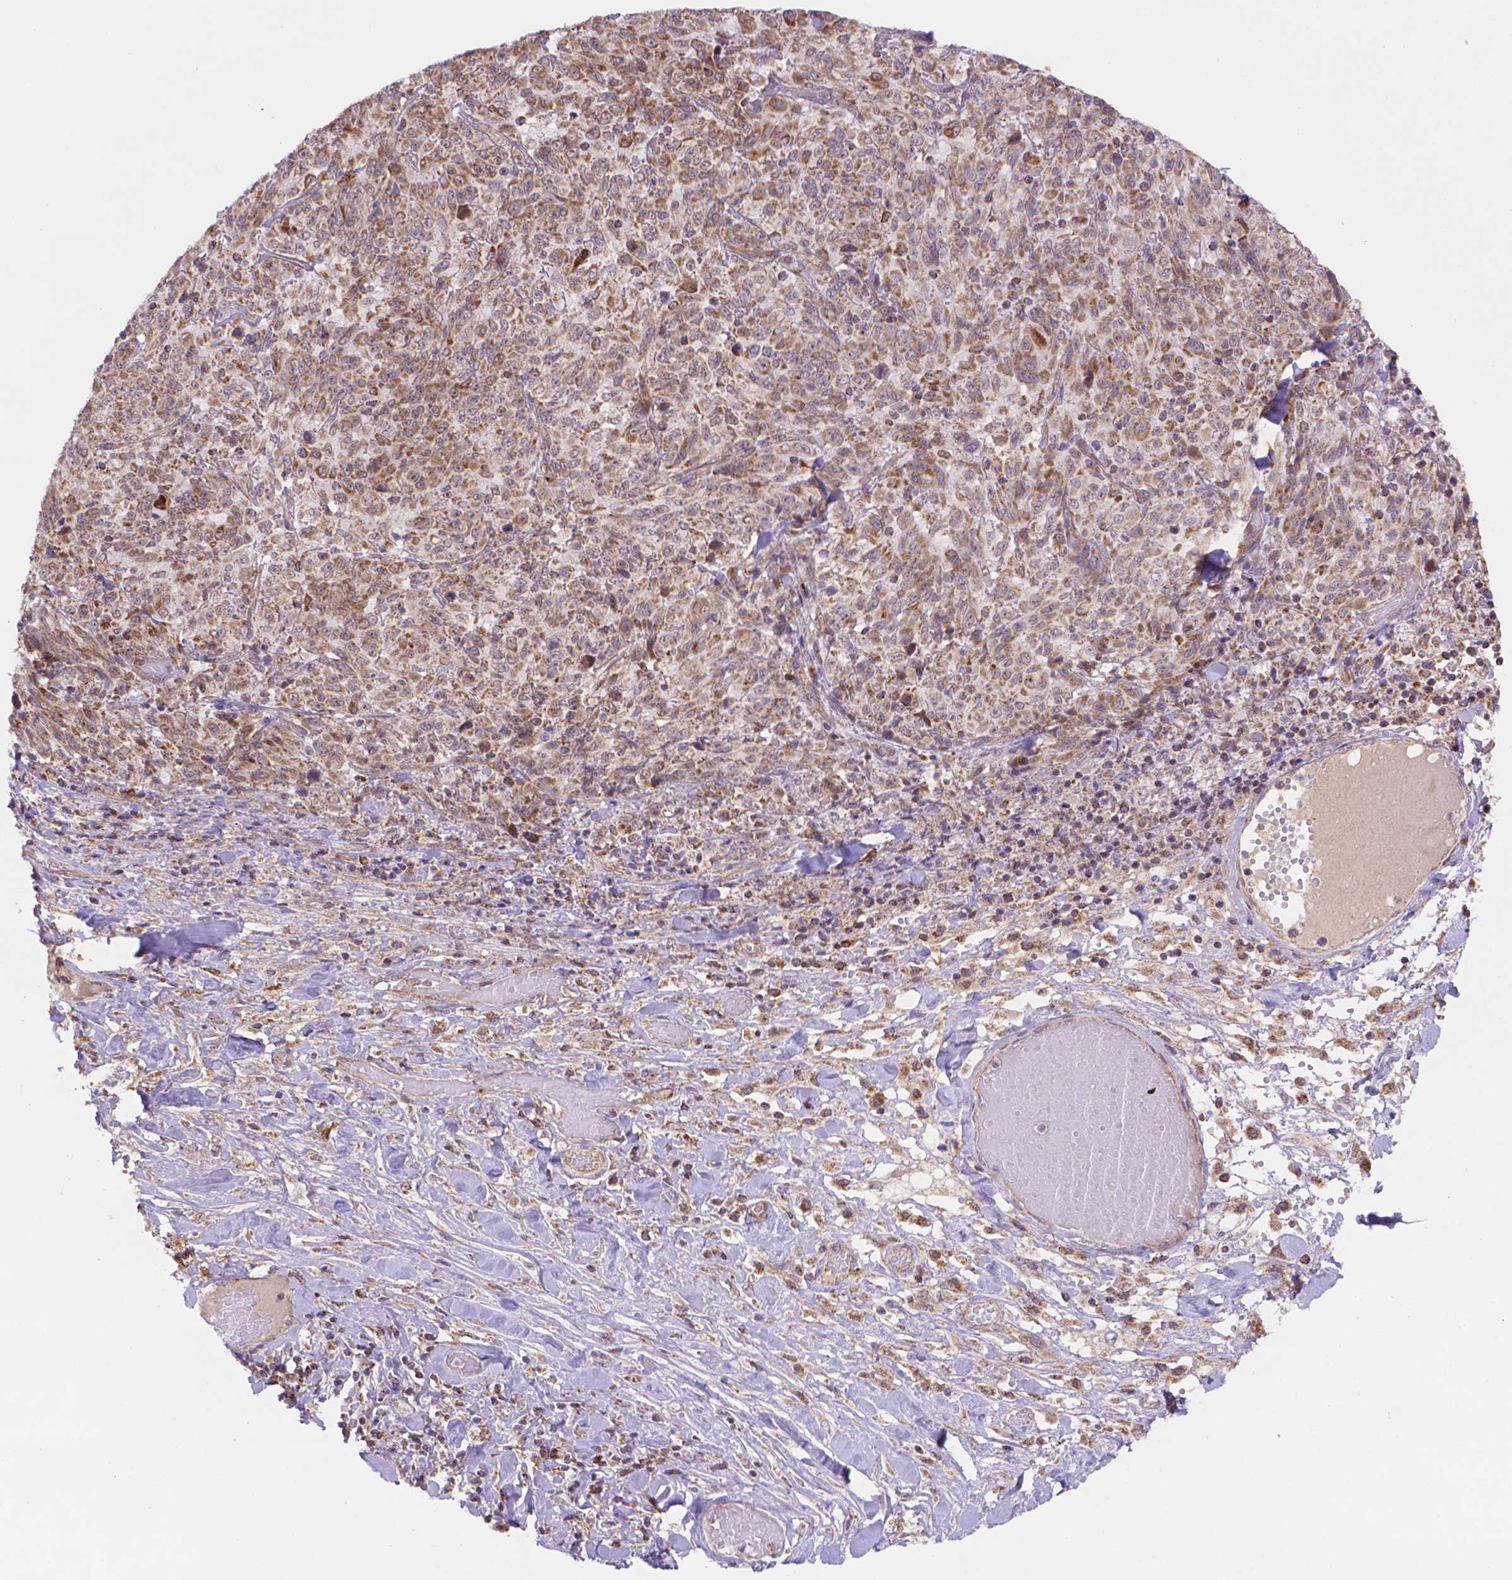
{"staining": {"intensity": "moderate", "quantity": ">75%", "location": "cytoplasmic/membranous"}, "tissue": "melanoma", "cell_type": "Tumor cells", "image_type": "cancer", "snomed": [{"axis": "morphology", "description": "Malignant melanoma, NOS"}, {"axis": "topography", "description": "Skin"}], "caption": "IHC histopathology image of neoplastic tissue: human melanoma stained using immunohistochemistry shows medium levels of moderate protein expression localized specifically in the cytoplasmic/membranous of tumor cells, appearing as a cytoplasmic/membranous brown color.", "gene": "CYYR1", "patient": {"sex": "female", "age": 91}}